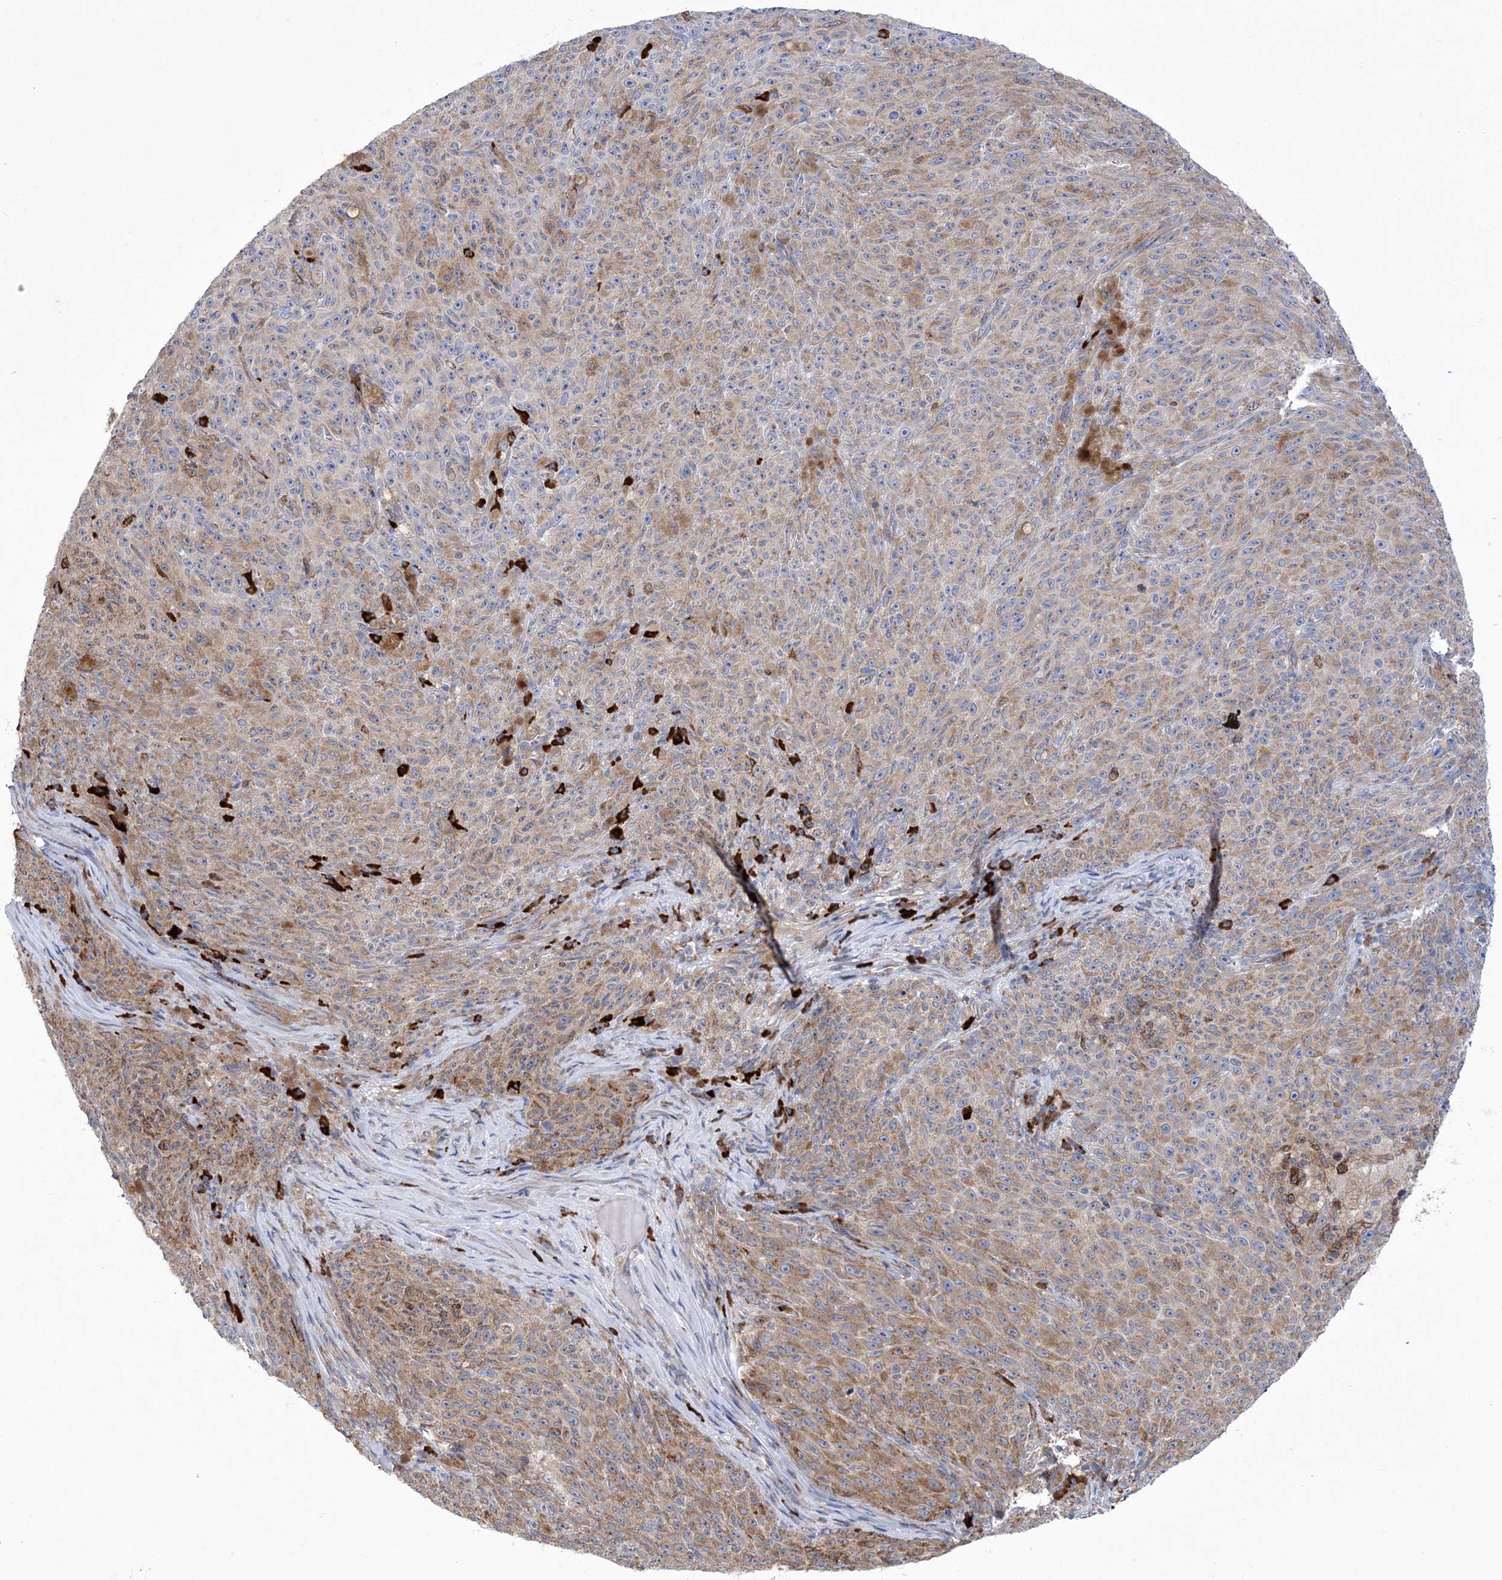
{"staining": {"intensity": "moderate", "quantity": "25%-75%", "location": "cytoplasmic/membranous"}, "tissue": "melanoma", "cell_type": "Tumor cells", "image_type": "cancer", "snomed": [{"axis": "morphology", "description": "Malignant melanoma, NOS"}, {"axis": "topography", "description": "Skin"}], "caption": "This micrograph reveals malignant melanoma stained with IHC to label a protein in brown. The cytoplasmic/membranous of tumor cells show moderate positivity for the protein. Nuclei are counter-stained blue.", "gene": "MED31", "patient": {"sex": "female", "age": 82}}